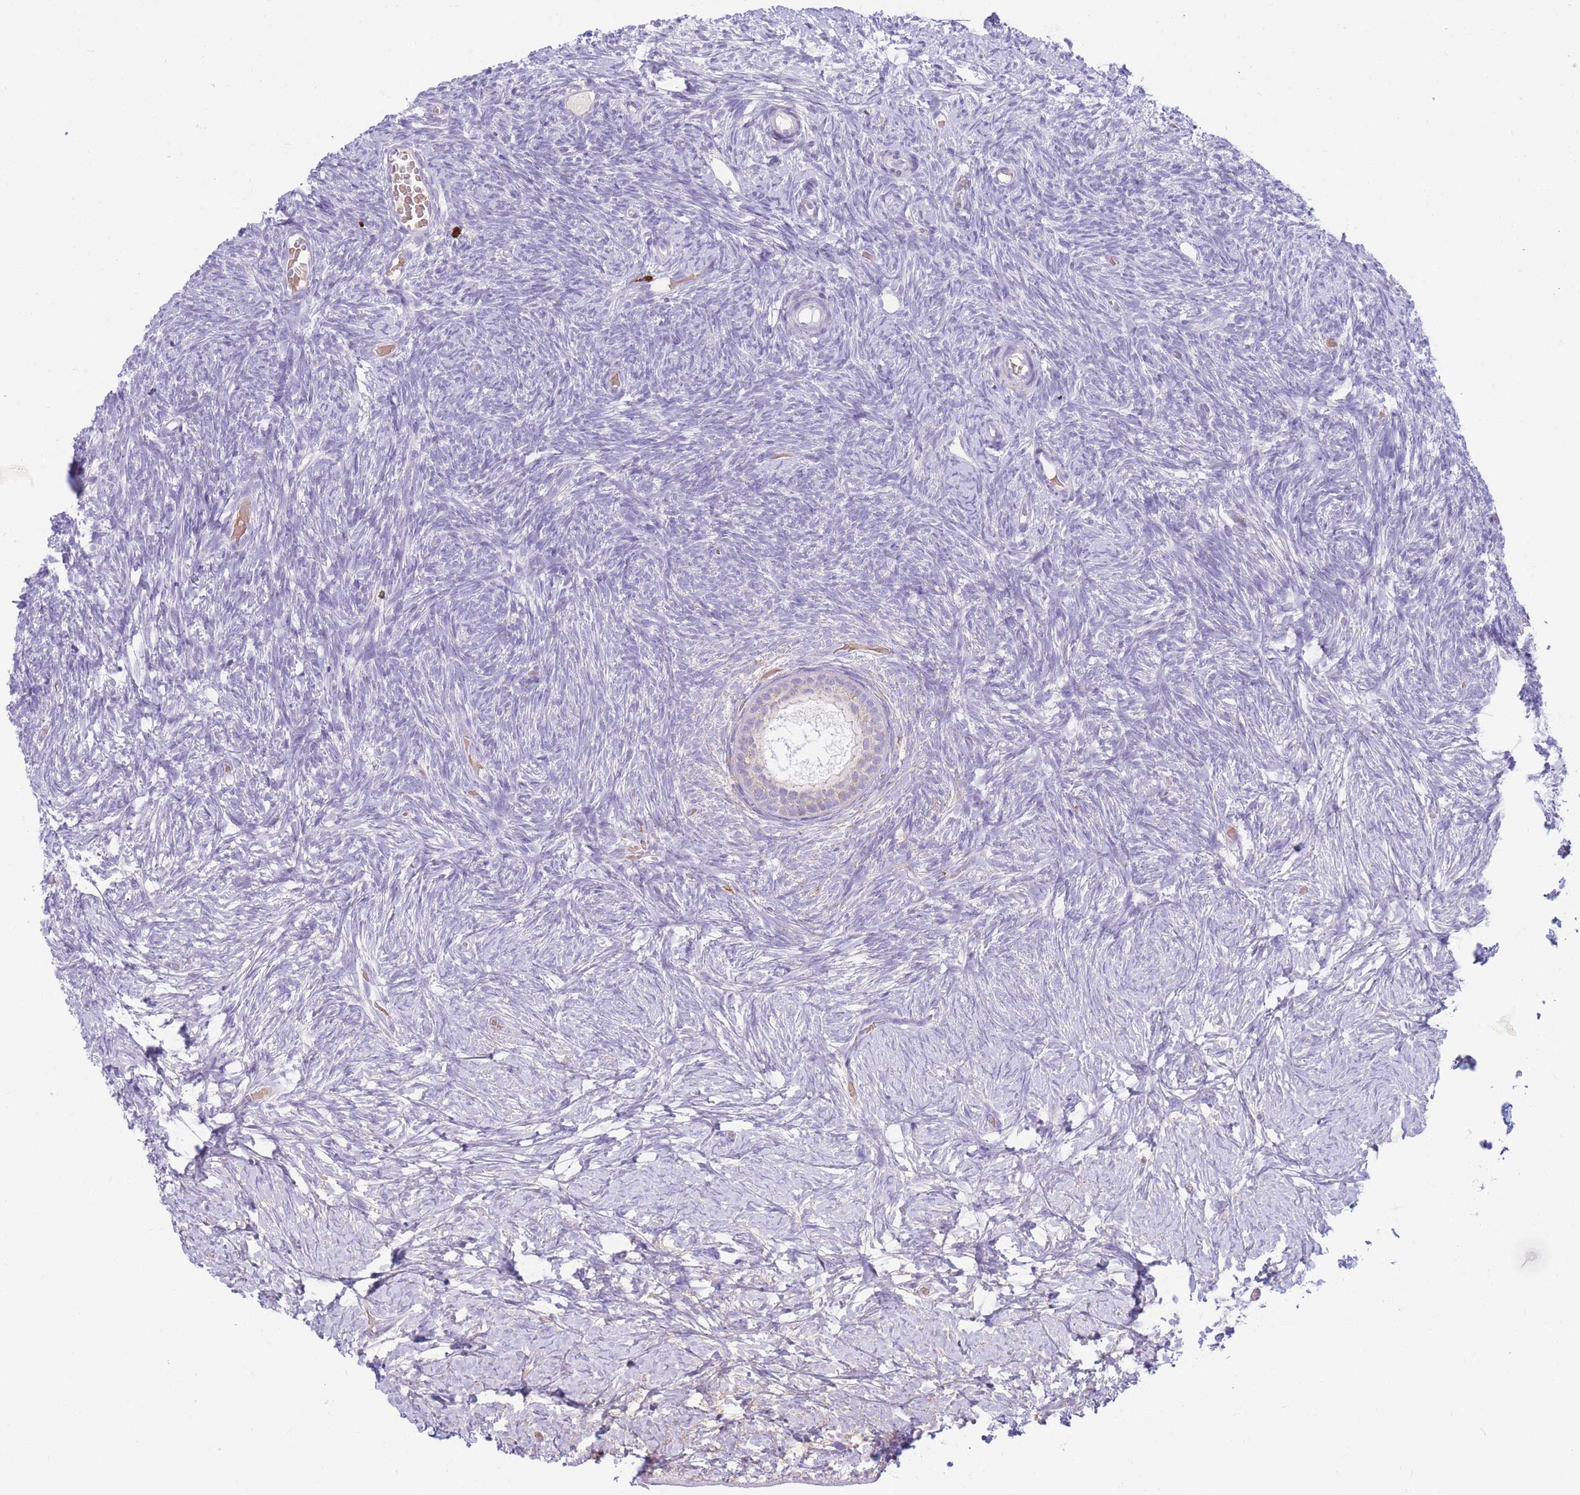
{"staining": {"intensity": "negative", "quantity": "none", "location": "none"}, "tissue": "ovary", "cell_type": "Follicle cells", "image_type": "normal", "snomed": [{"axis": "morphology", "description": "Normal tissue, NOS"}, {"axis": "topography", "description": "Ovary"}], "caption": "Immunohistochemistry photomicrograph of benign ovary: human ovary stained with DAB (3,3'-diaminobenzidine) displays no significant protein positivity in follicle cells.", "gene": "TPSAB1", "patient": {"sex": "female", "age": 39}}